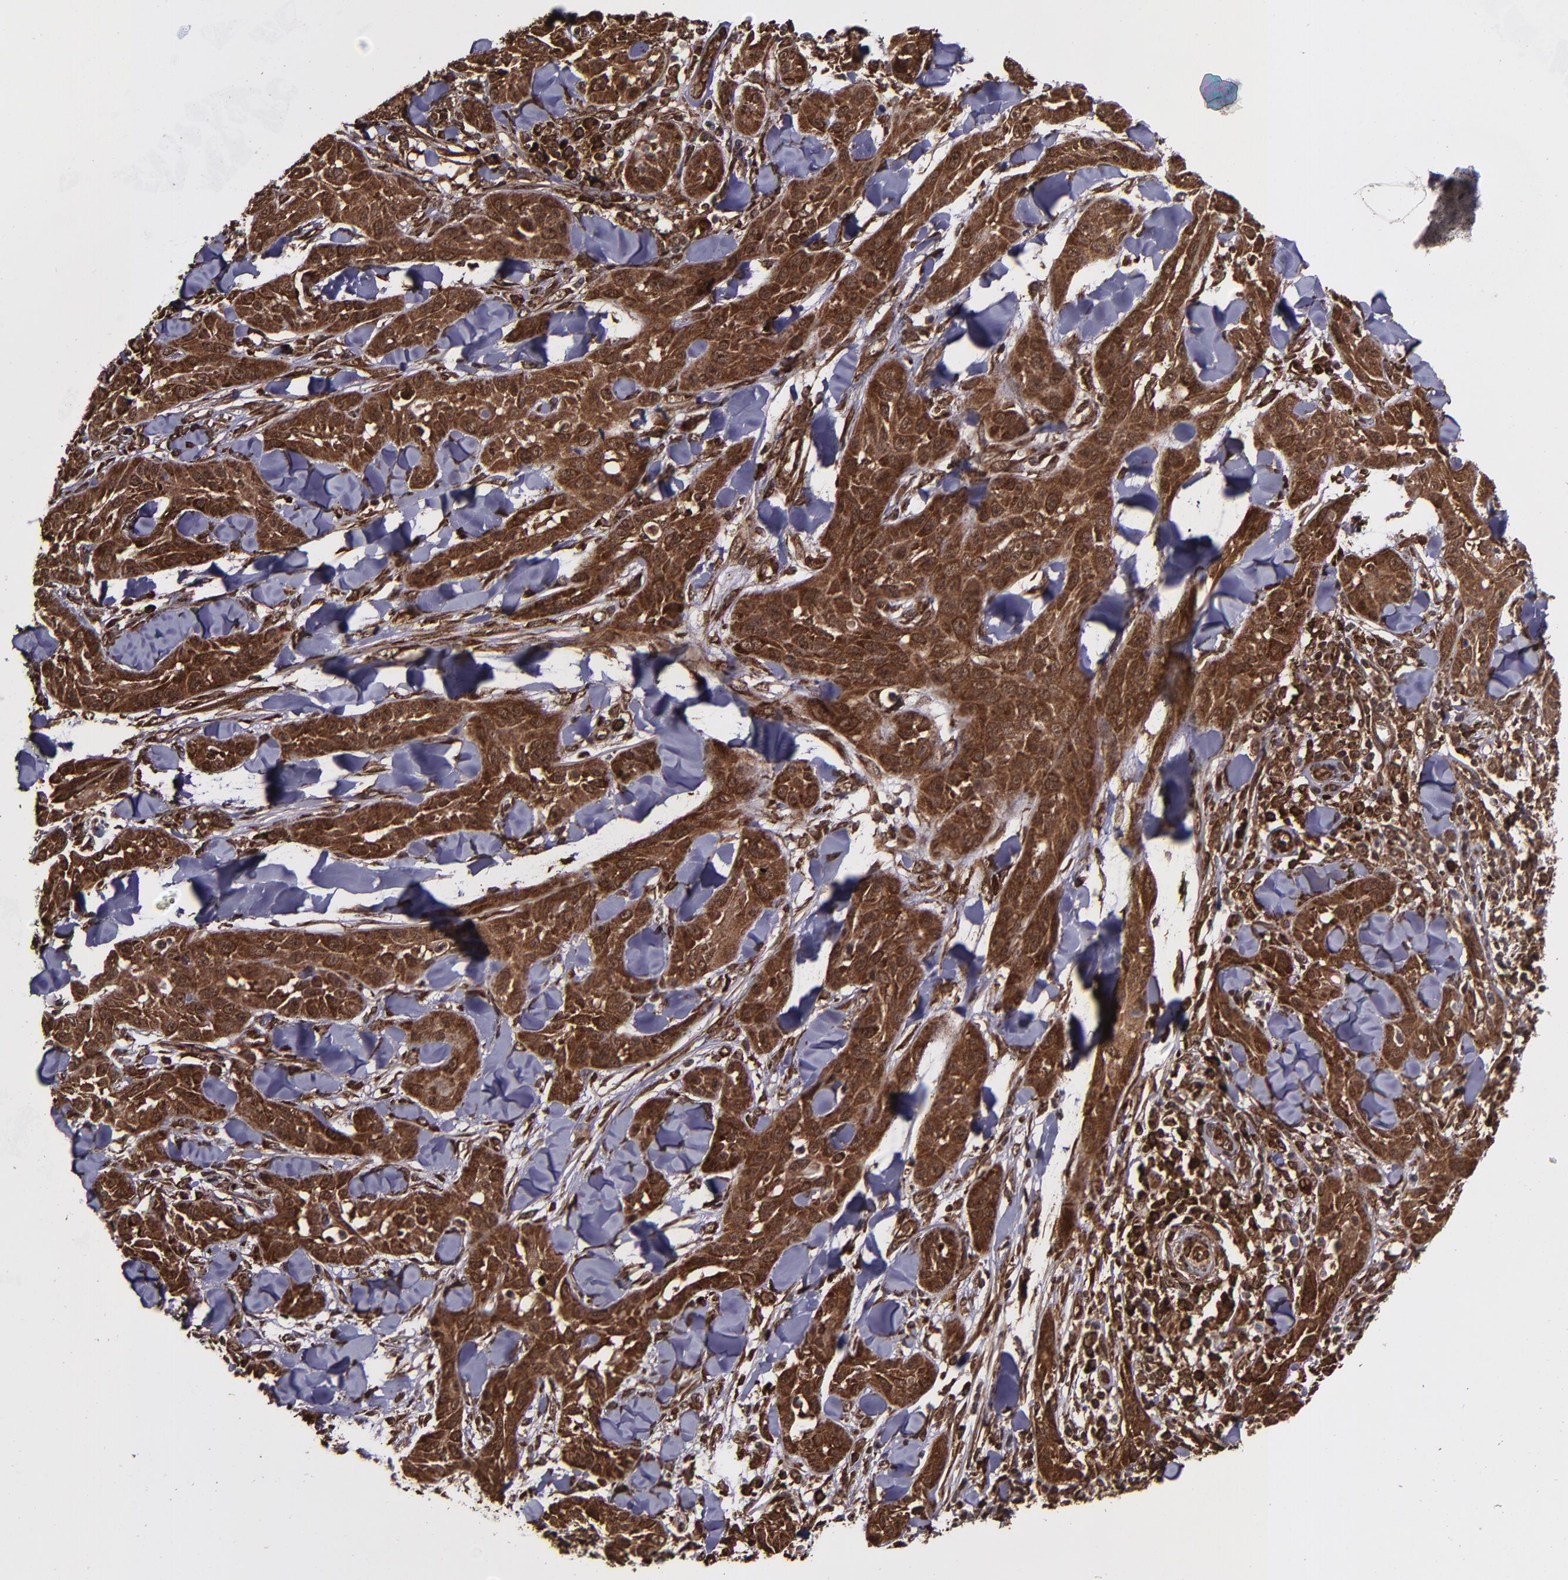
{"staining": {"intensity": "strong", "quantity": ">75%", "location": "cytoplasmic/membranous,nuclear"}, "tissue": "skin cancer", "cell_type": "Tumor cells", "image_type": "cancer", "snomed": [{"axis": "morphology", "description": "Squamous cell carcinoma, NOS"}, {"axis": "topography", "description": "Skin"}], "caption": "Squamous cell carcinoma (skin) was stained to show a protein in brown. There is high levels of strong cytoplasmic/membranous and nuclear positivity in approximately >75% of tumor cells.", "gene": "EIF4ENIF1", "patient": {"sex": "male", "age": 24}}